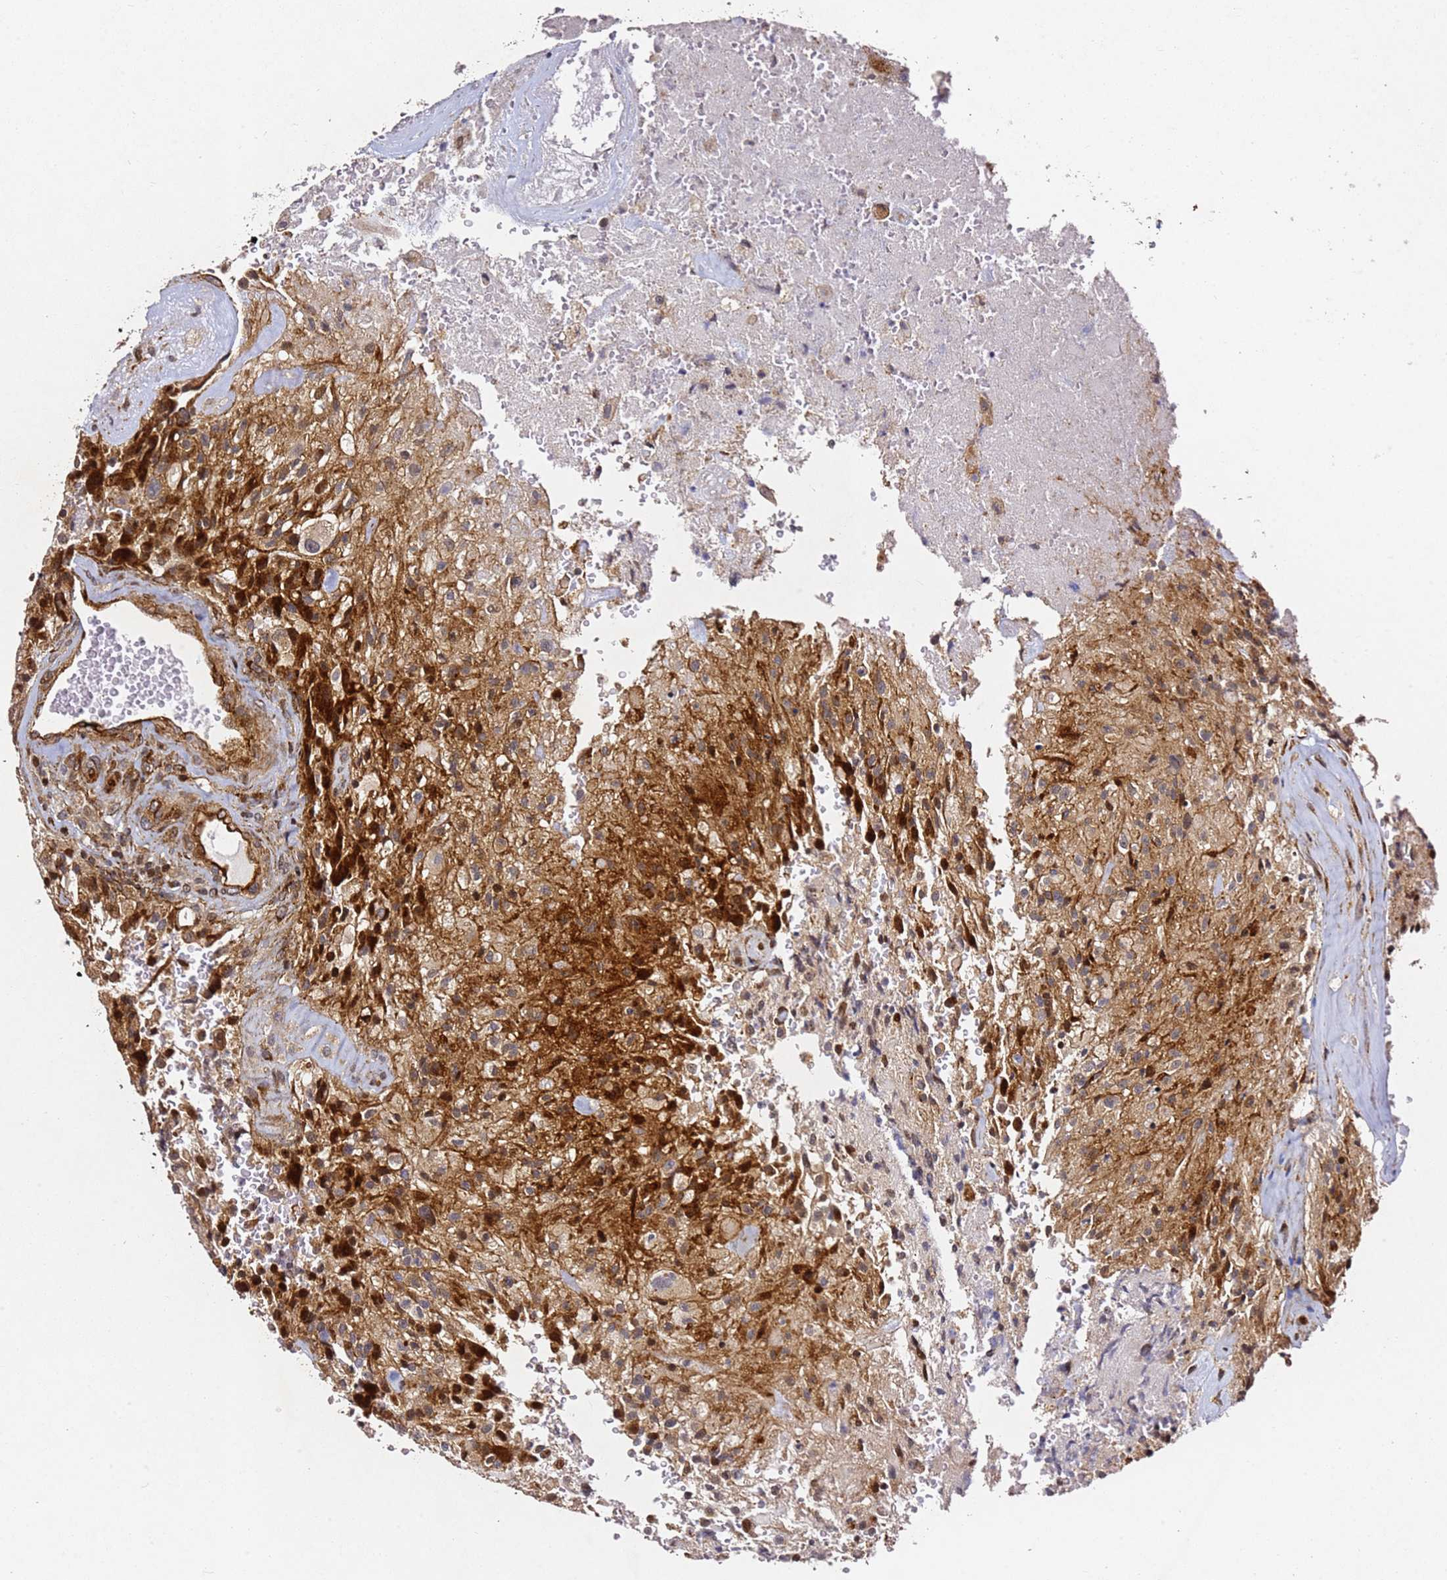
{"staining": {"intensity": "moderate", "quantity": "25%-75%", "location": "cytoplasmic/membranous"}, "tissue": "glioma", "cell_type": "Tumor cells", "image_type": "cancer", "snomed": [{"axis": "morphology", "description": "Normal tissue, NOS"}, {"axis": "morphology", "description": "Glioma, malignant, High grade"}, {"axis": "topography", "description": "Cerebral cortex"}], "caption": "Tumor cells reveal medium levels of moderate cytoplasmic/membranous expression in about 25%-75% of cells in human glioma. The staining is performed using DAB (3,3'-diaminobenzidine) brown chromogen to label protein expression. The nuclei are counter-stained blue using hematoxylin.", "gene": "ZNF296", "patient": {"sex": "male", "age": 56}}